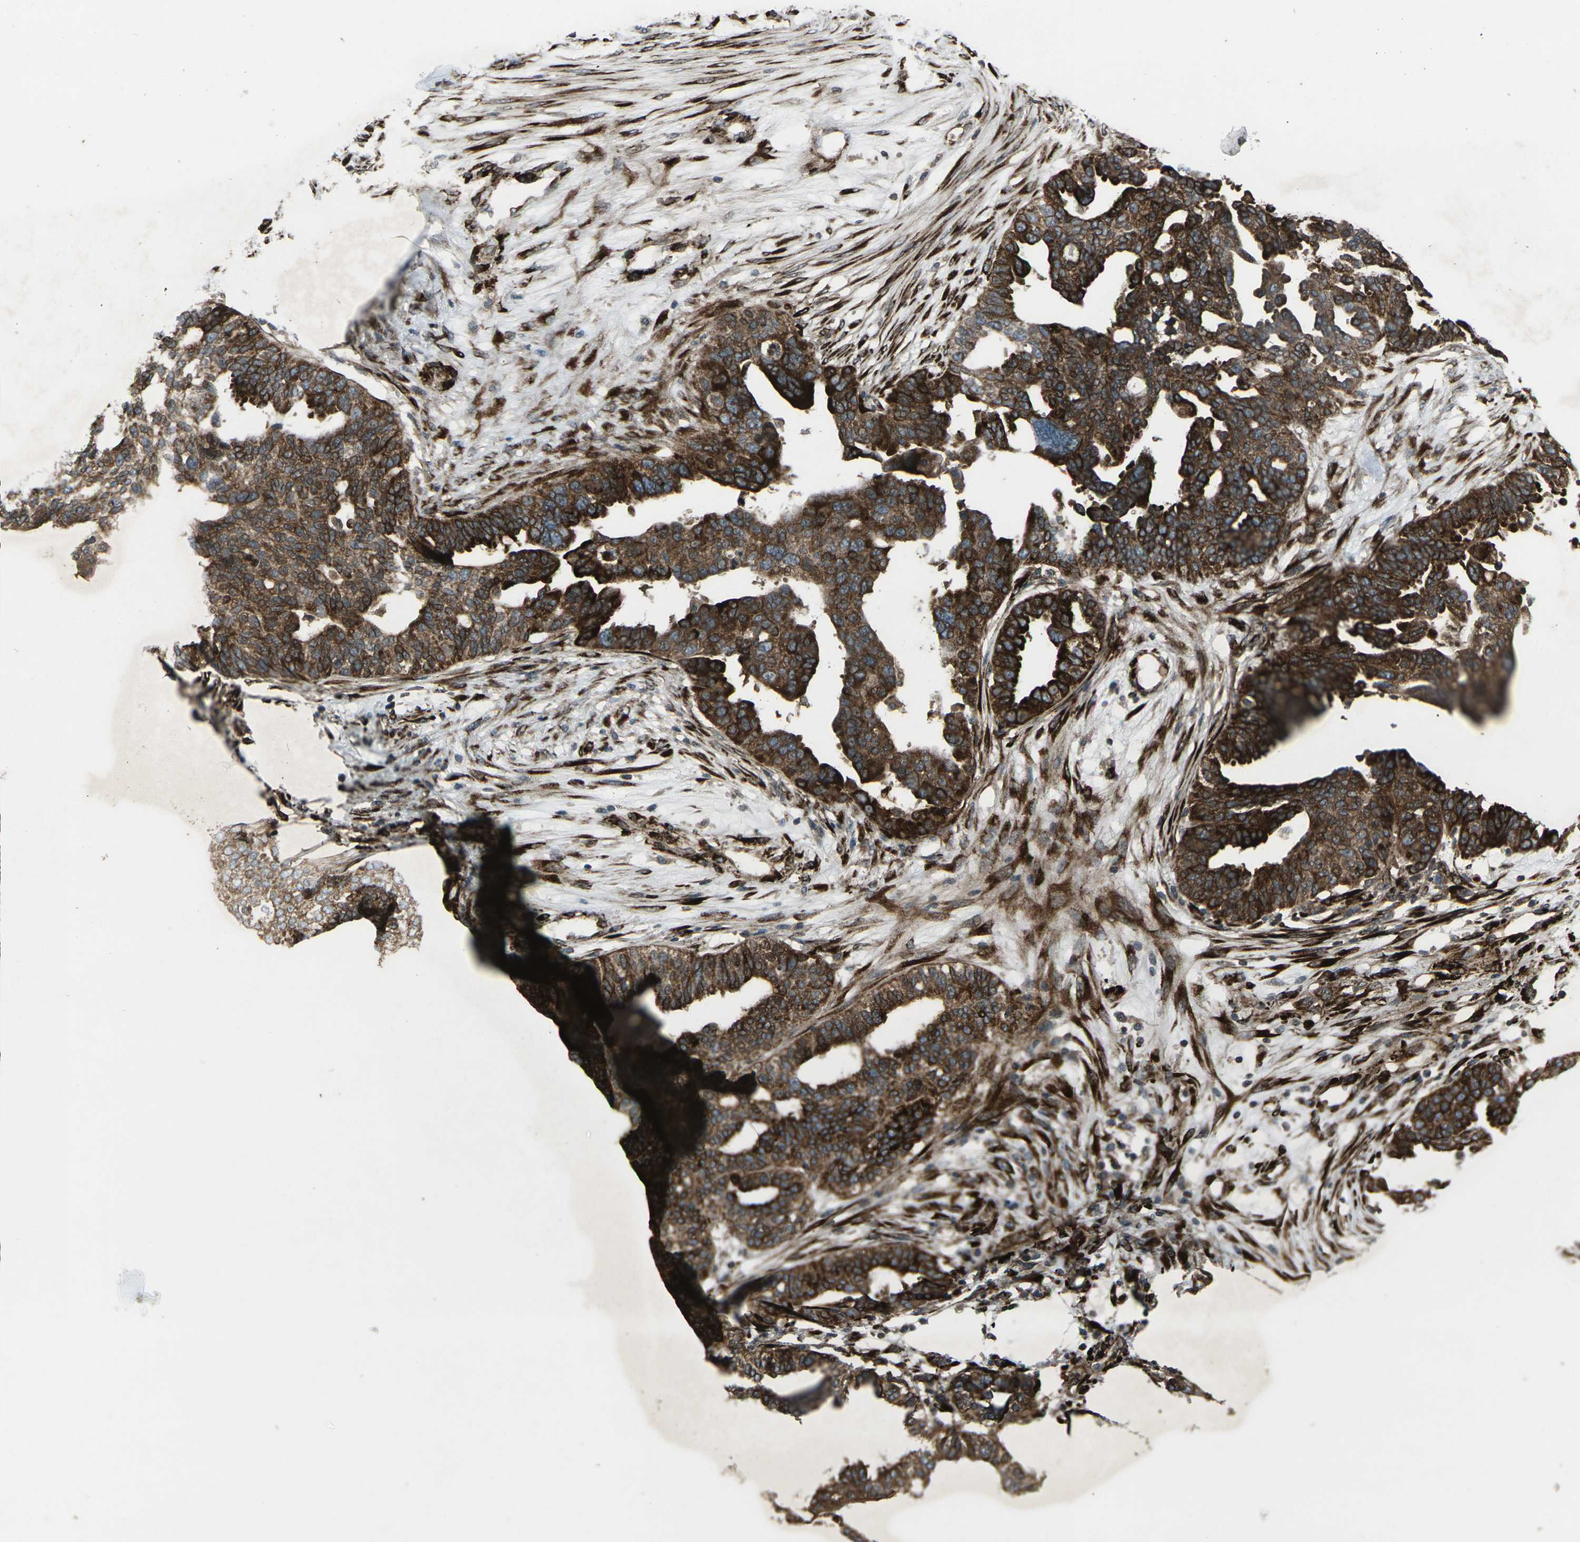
{"staining": {"intensity": "strong", "quantity": ">75%", "location": "cytoplasmic/membranous"}, "tissue": "ovarian cancer", "cell_type": "Tumor cells", "image_type": "cancer", "snomed": [{"axis": "morphology", "description": "Cystadenocarcinoma, serous, NOS"}, {"axis": "topography", "description": "Ovary"}], "caption": "This histopathology image reveals ovarian cancer stained with immunohistochemistry to label a protein in brown. The cytoplasmic/membranous of tumor cells show strong positivity for the protein. Nuclei are counter-stained blue.", "gene": "LSMEM1", "patient": {"sex": "female", "age": 59}}